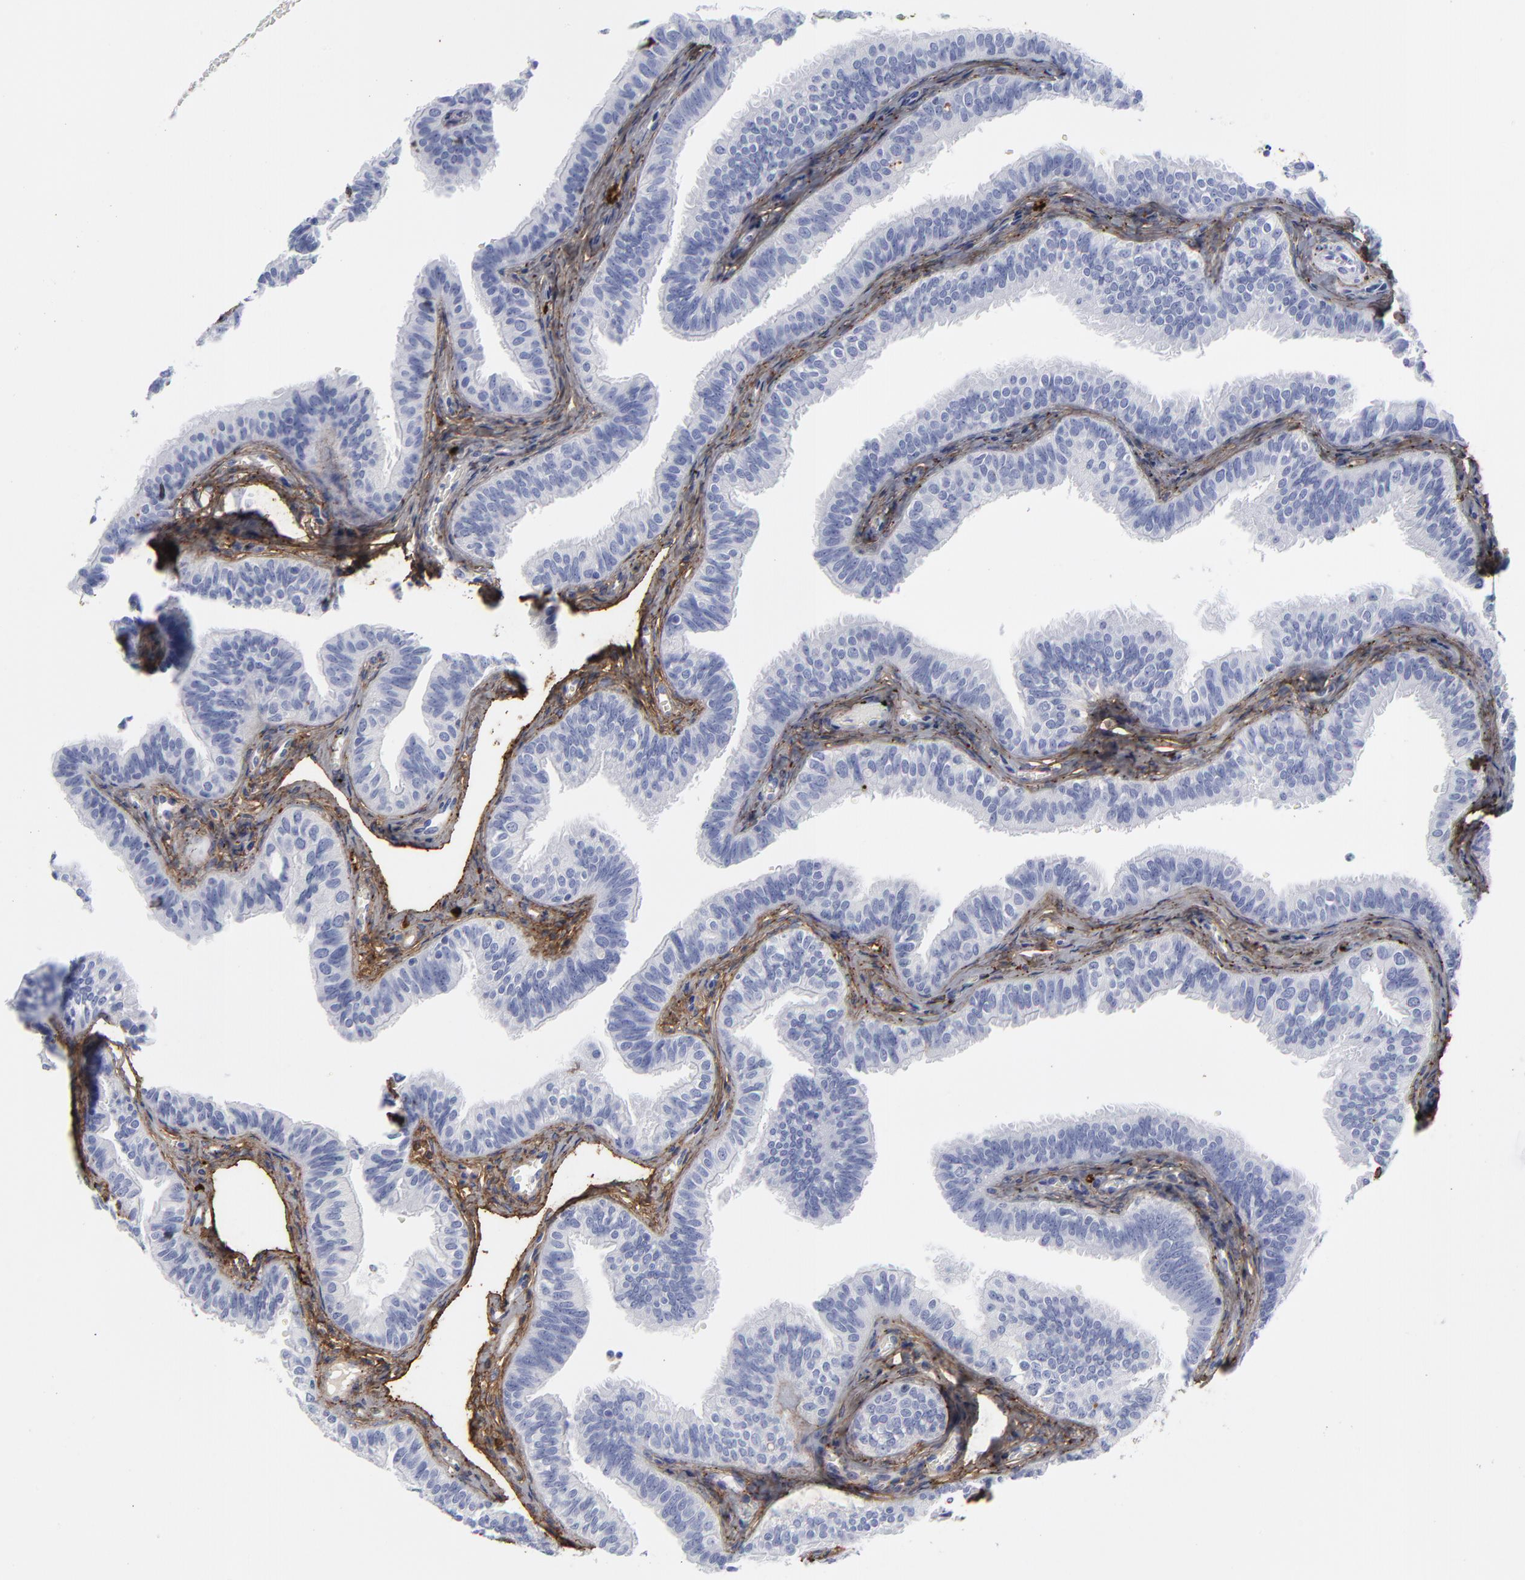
{"staining": {"intensity": "negative", "quantity": "none", "location": "none"}, "tissue": "fallopian tube", "cell_type": "Glandular cells", "image_type": "normal", "snomed": [{"axis": "morphology", "description": "Normal tissue, NOS"}, {"axis": "morphology", "description": "Dermoid, NOS"}, {"axis": "topography", "description": "Fallopian tube"}], "caption": "Glandular cells are negative for brown protein staining in normal fallopian tube. (DAB (3,3'-diaminobenzidine) immunohistochemistry, high magnification).", "gene": "DCN", "patient": {"sex": "female", "age": 33}}